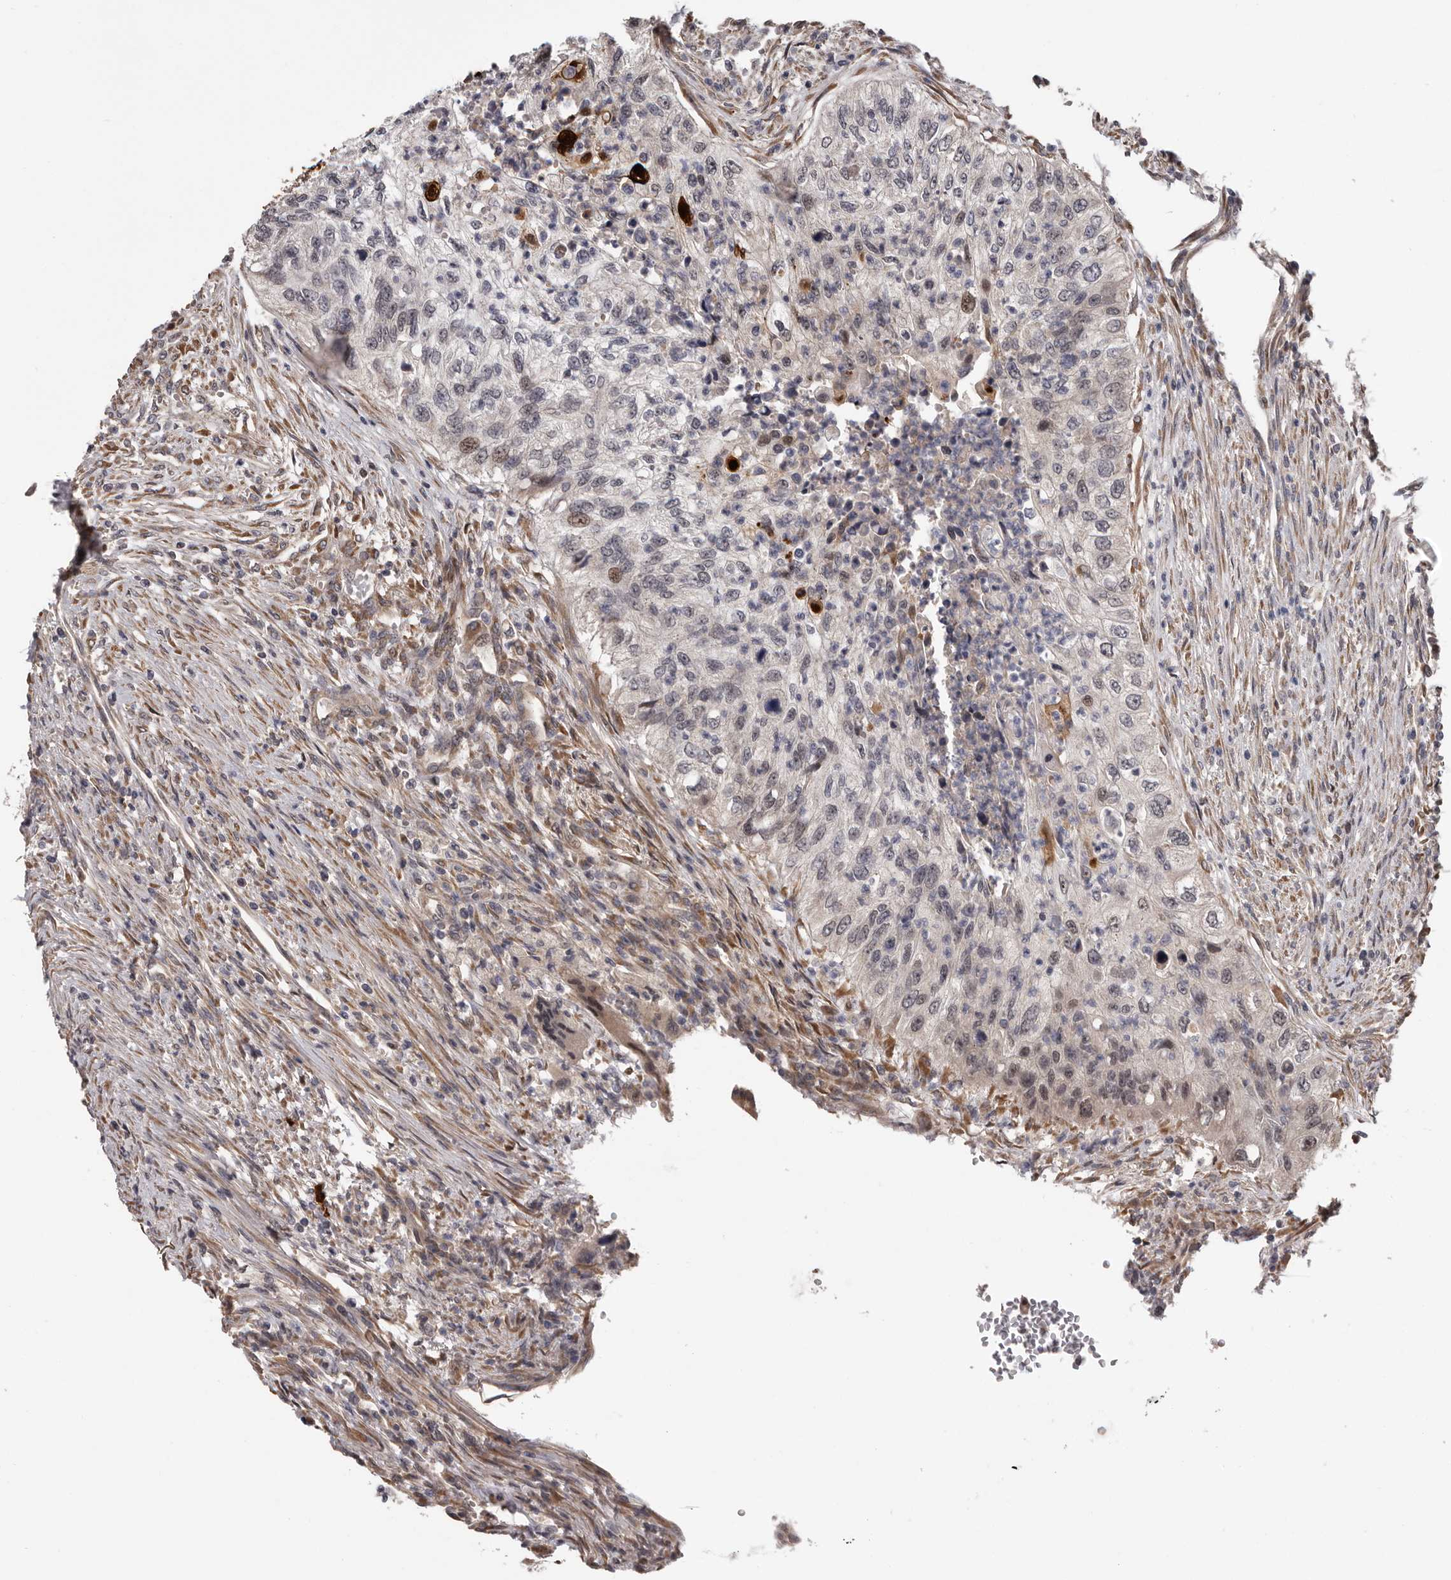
{"staining": {"intensity": "strong", "quantity": "<25%", "location": "cytoplasmic/membranous,nuclear"}, "tissue": "urothelial cancer", "cell_type": "Tumor cells", "image_type": "cancer", "snomed": [{"axis": "morphology", "description": "Urothelial carcinoma, High grade"}, {"axis": "topography", "description": "Urinary bladder"}], "caption": "Urothelial cancer stained with immunohistochemistry displays strong cytoplasmic/membranous and nuclear staining in about <25% of tumor cells. (Stains: DAB in brown, nuclei in blue, Microscopy: brightfield microscopy at high magnification).", "gene": "MED8", "patient": {"sex": "female", "age": 60}}